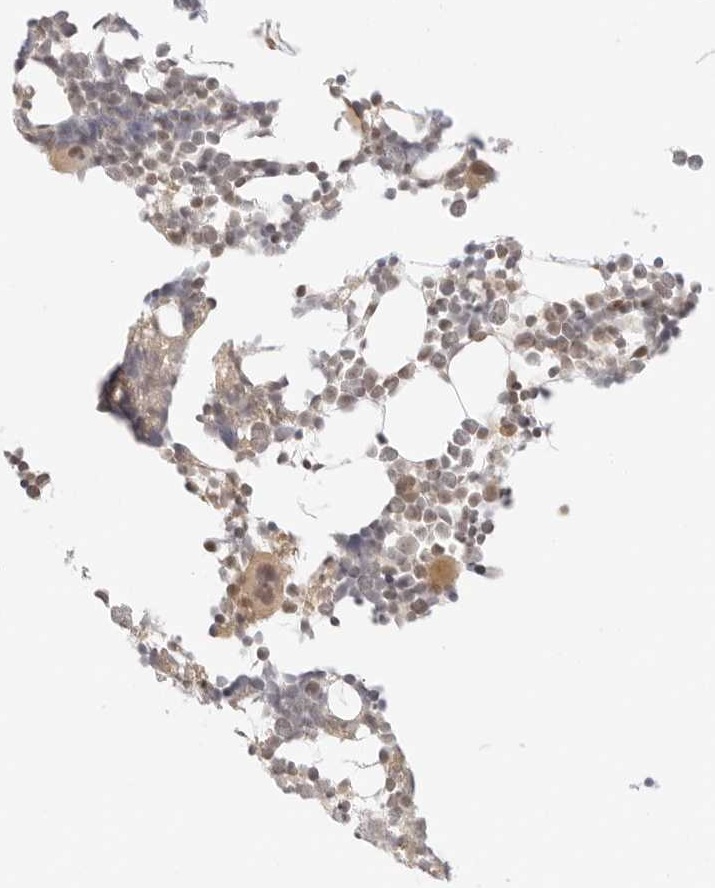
{"staining": {"intensity": "moderate", "quantity": "<25%", "location": "cytoplasmic/membranous,nuclear"}, "tissue": "bone marrow", "cell_type": "Hematopoietic cells", "image_type": "normal", "snomed": [{"axis": "morphology", "description": "Normal tissue, NOS"}, {"axis": "morphology", "description": "Inflammation, NOS"}, {"axis": "topography", "description": "Bone marrow"}], "caption": "Hematopoietic cells display moderate cytoplasmic/membranous,nuclear staining in approximately <25% of cells in normal bone marrow.", "gene": "SEPTIN4", "patient": {"sex": "male", "age": 21}}